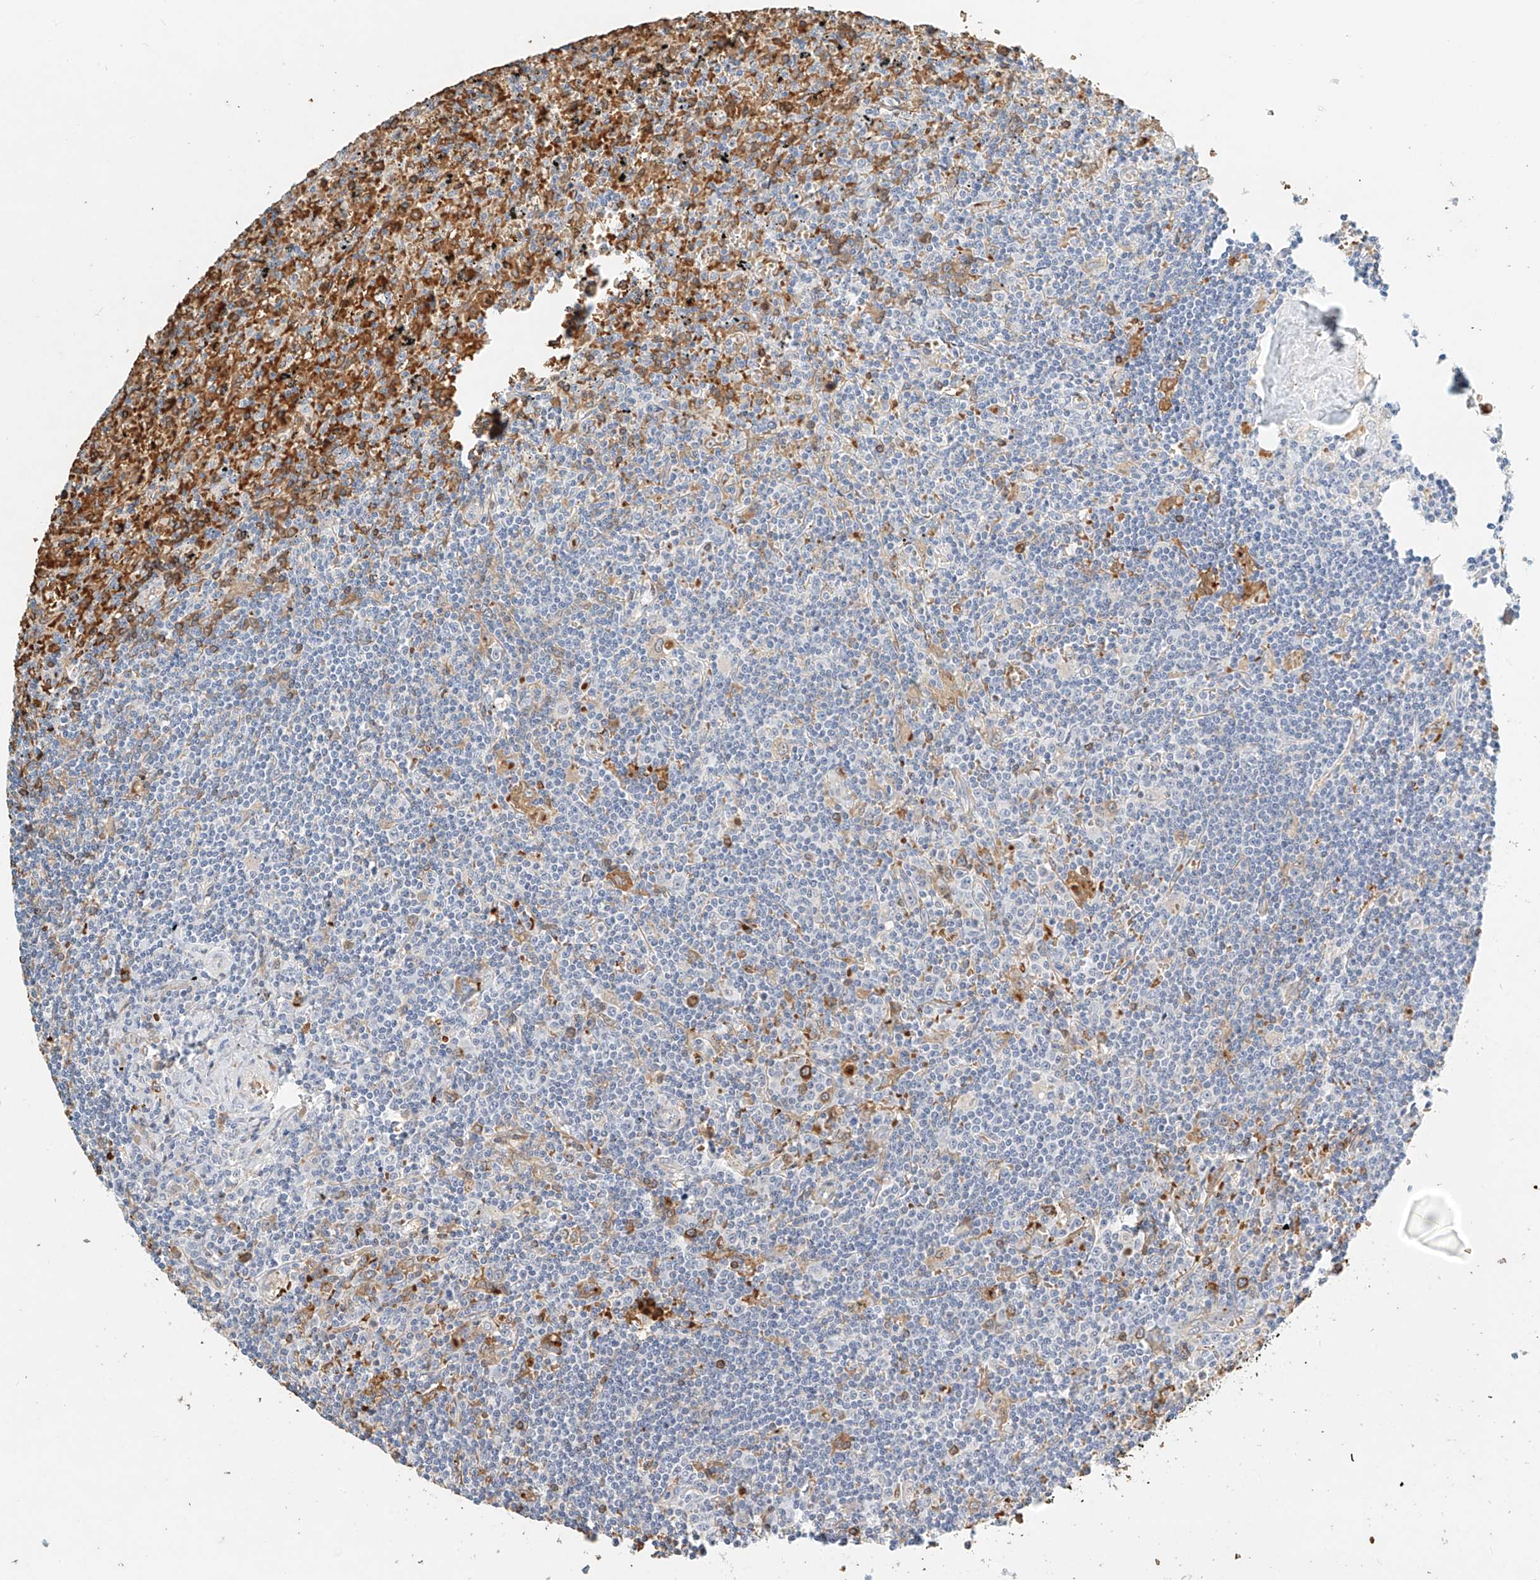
{"staining": {"intensity": "negative", "quantity": "none", "location": "none"}, "tissue": "lymphoma", "cell_type": "Tumor cells", "image_type": "cancer", "snomed": [{"axis": "morphology", "description": "Malignant lymphoma, non-Hodgkin's type, Low grade"}, {"axis": "topography", "description": "Spleen"}], "caption": "High power microscopy photomicrograph of an IHC photomicrograph of malignant lymphoma, non-Hodgkin's type (low-grade), revealing no significant positivity in tumor cells. Nuclei are stained in blue.", "gene": "RCAN3", "patient": {"sex": "male", "age": 76}}